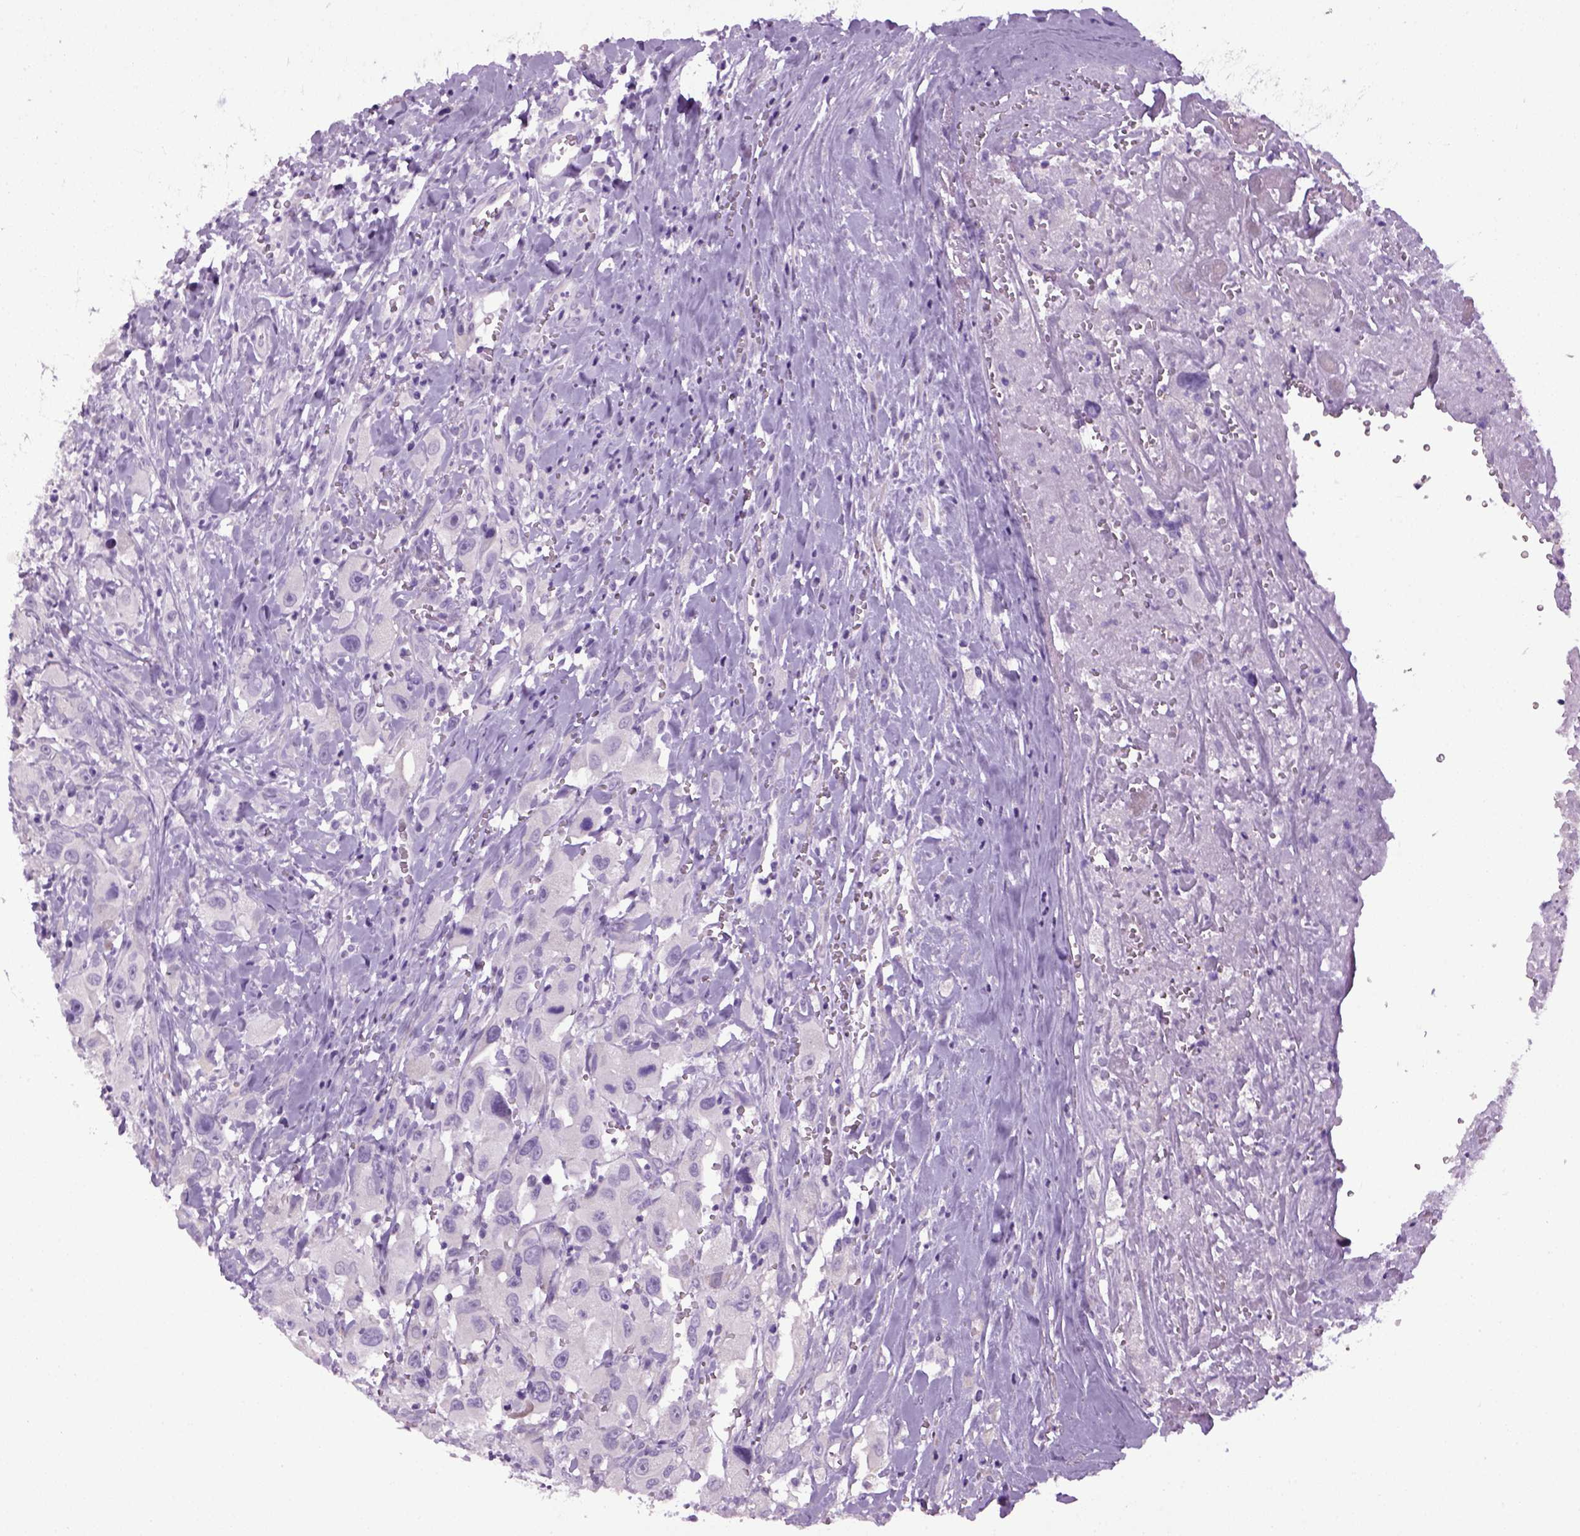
{"staining": {"intensity": "negative", "quantity": "none", "location": "none"}, "tissue": "head and neck cancer", "cell_type": "Tumor cells", "image_type": "cancer", "snomed": [{"axis": "morphology", "description": "Squamous cell carcinoma, NOS"}, {"axis": "morphology", "description": "Squamous cell carcinoma, metastatic, NOS"}, {"axis": "topography", "description": "Oral tissue"}, {"axis": "topography", "description": "Head-Neck"}], "caption": "Tumor cells are negative for brown protein staining in metastatic squamous cell carcinoma (head and neck).", "gene": "HMCN2", "patient": {"sex": "female", "age": 85}}